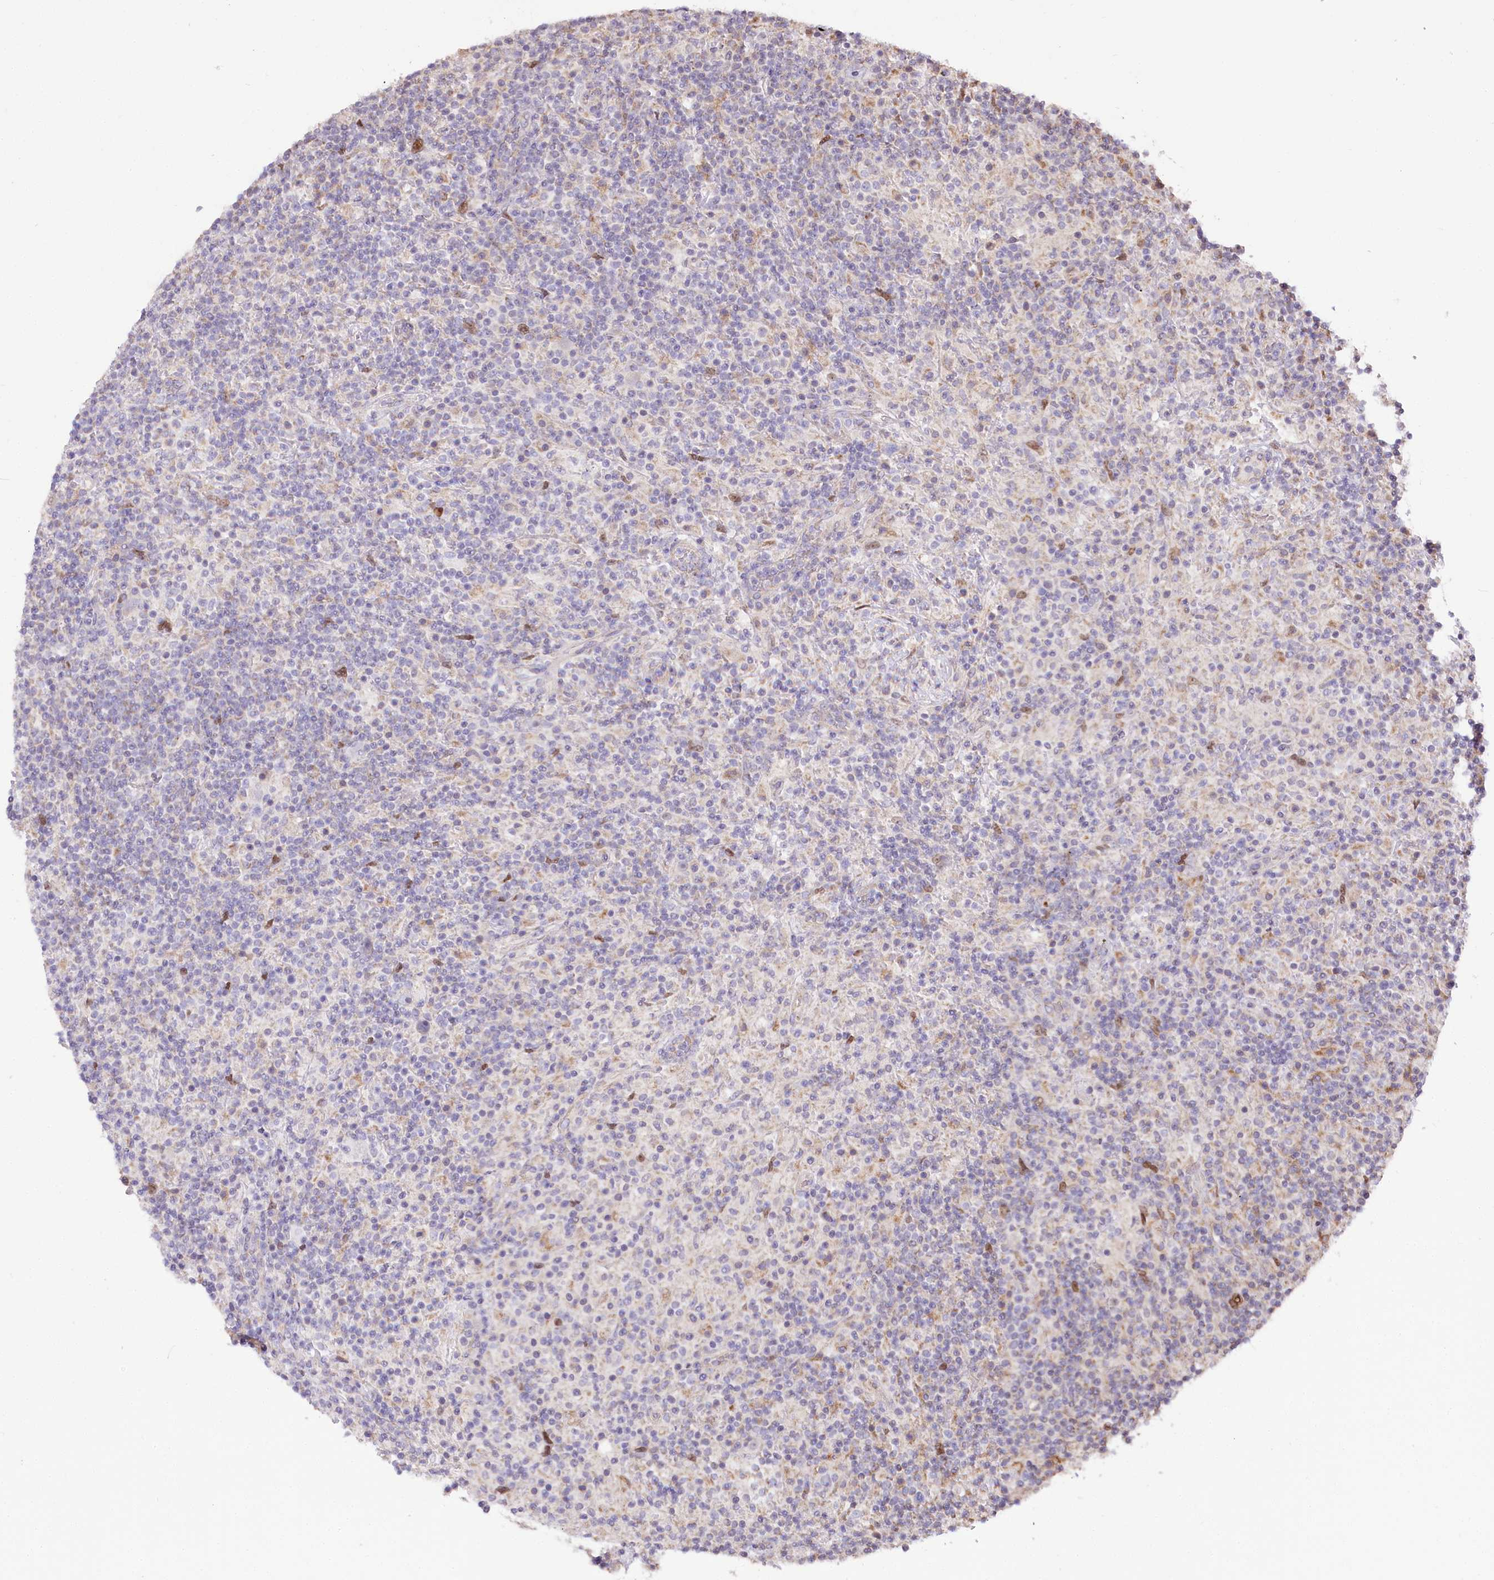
{"staining": {"intensity": "negative", "quantity": "none", "location": "none"}, "tissue": "lymphoma", "cell_type": "Tumor cells", "image_type": "cancer", "snomed": [{"axis": "morphology", "description": "Hodgkin's disease, NOS"}, {"axis": "topography", "description": "Lymph node"}], "caption": "Tumor cells show no significant protein expression in Hodgkin's disease. The staining was performed using DAB to visualize the protein expression in brown, while the nuclei were stained in blue with hematoxylin (Magnification: 20x).", "gene": "ZNF226", "patient": {"sex": "male", "age": 70}}